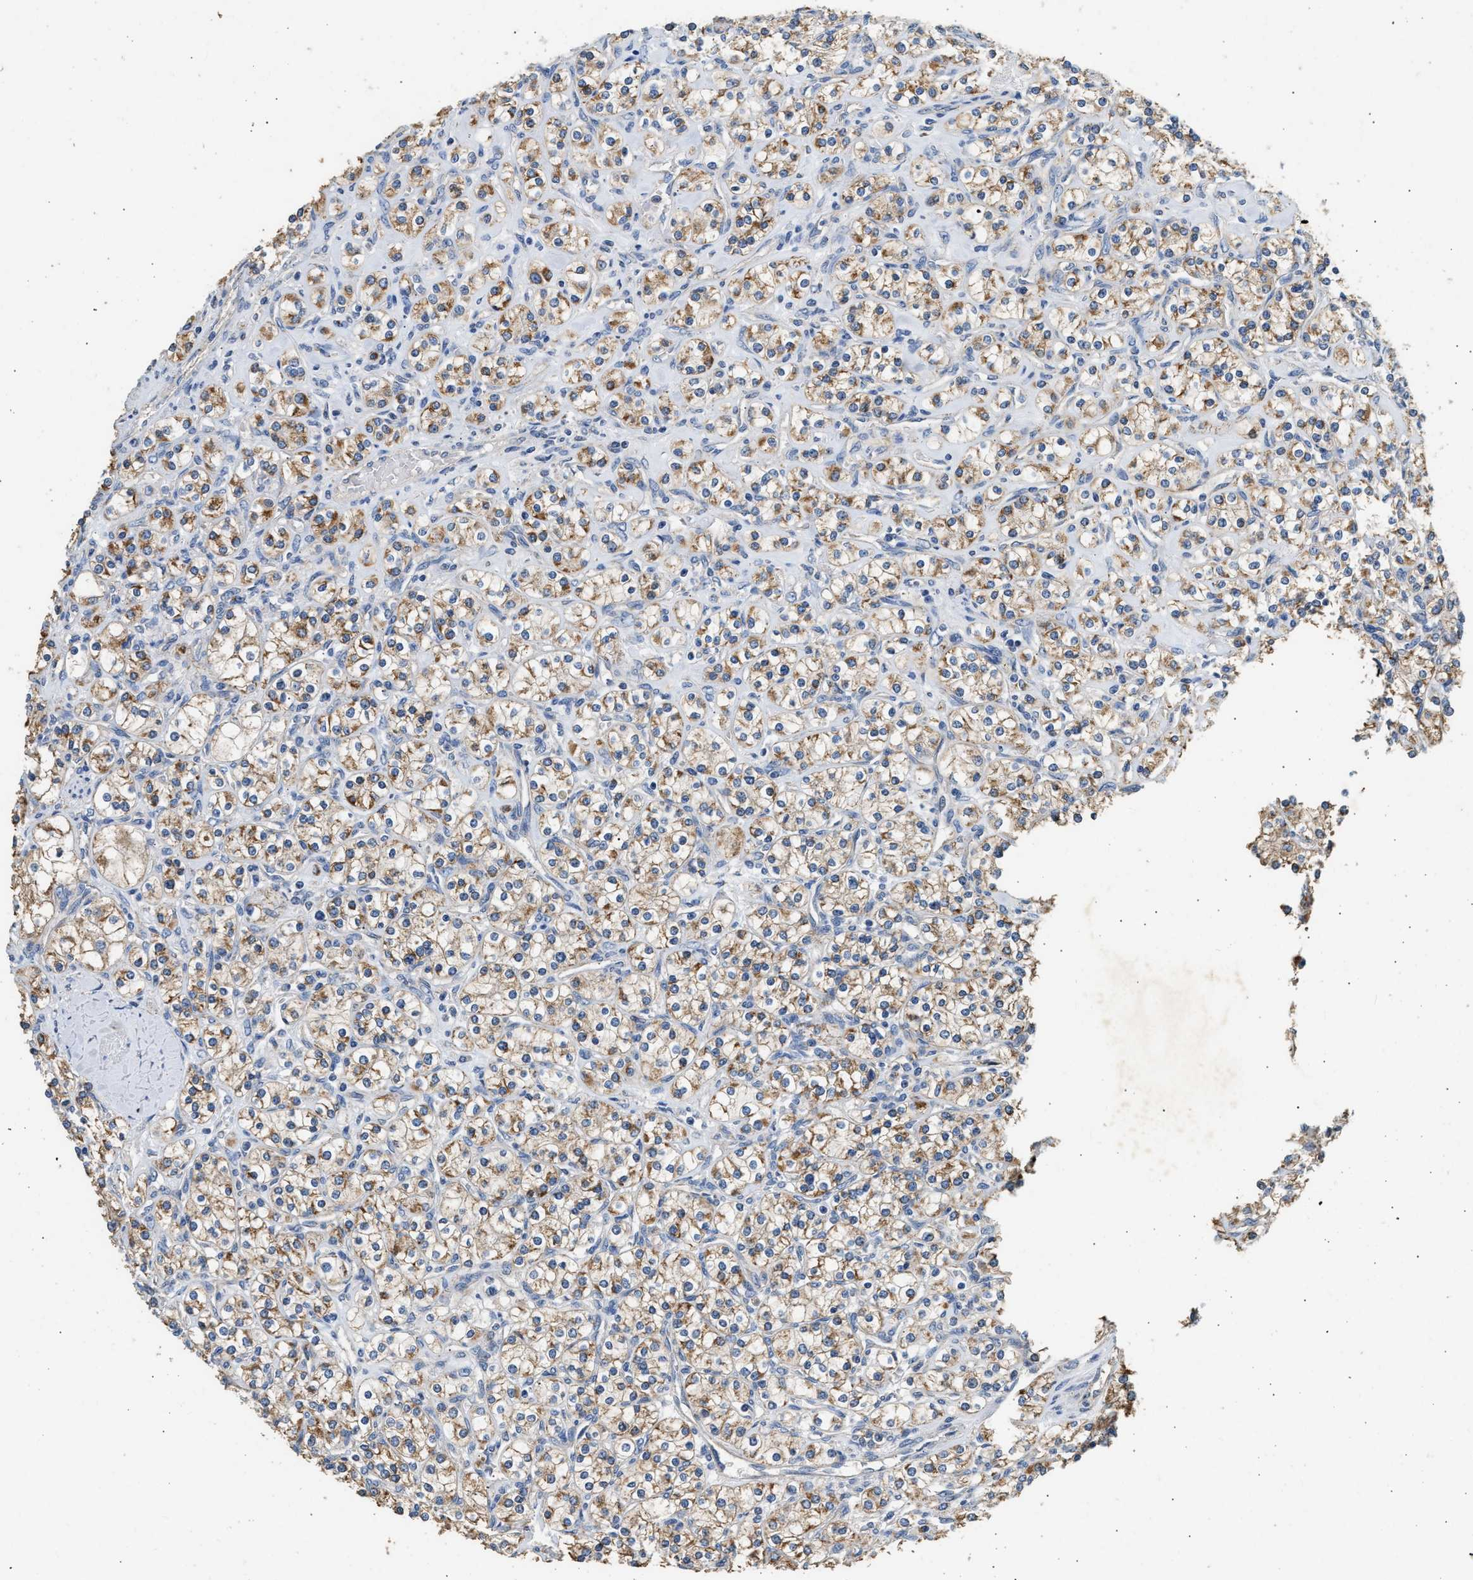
{"staining": {"intensity": "moderate", "quantity": ">75%", "location": "cytoplasmic/membranous"}, "tissue": "renal cancer", "cell_type": "Tumor cells", "image_type": "cancer", "snomed": [{"axis": "morphology", "description": "Adenocarcinoma, NOS"}, {"axis": "topography", "description": "Kidney"}], "caption": "IHC (DAB) staining of renal cancer (adenocarcinoma) exhibits moderate cytoplasmic/membranous protein positivity in about >75% of tumor cells. The protein of interest is shown in brown color, while the nuclei are stained blue.", "gene": "WDR31", "patient": {"sex": "male", "age": 77}}